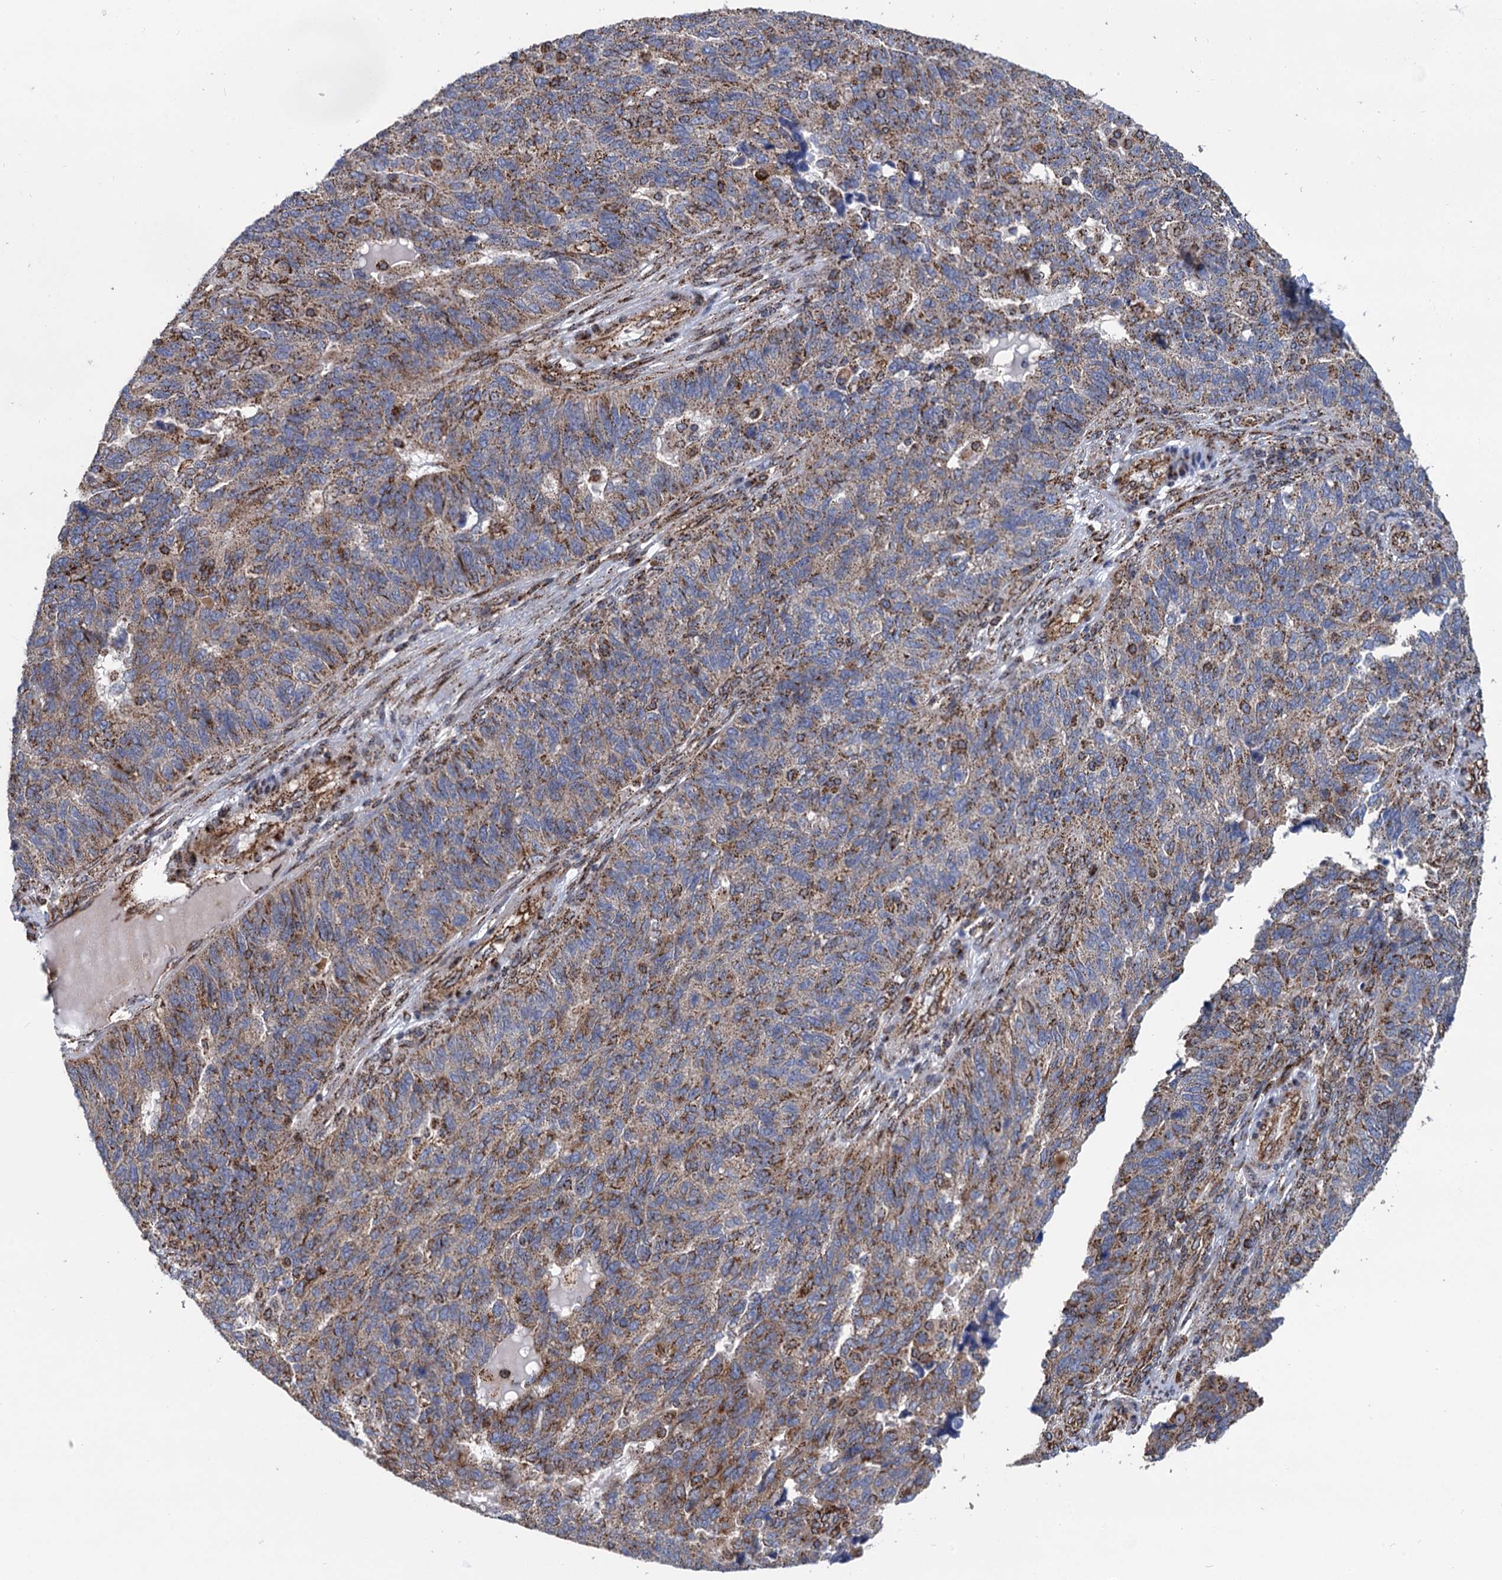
{"staining": {"intensity": "moderate", "quantity": ">75%", "location": "cytoplasmic/membranous"}, "tissue": "endometrial cancer", "cell_type": "Tumor cells", "image_type": "cancer", "snomed": [{"axis": "morphology", "description": "Adenocarcinoma, NOS"}, {"axis": "topography", "description": "Endometrium"}], "caption": "Moderate cytoplasmic/membranous protein staining is seen in about >75% of tumor cells in endometrial cancer (adenocarcinoma). The staining is performed using DAB (3,3'-diaminobenzidine) brown chromogen to label protein expression. The nuclei are counter-stained blue using hematoxylin.", "gene": "SUPT20H", "patient": {"sex": "female", "age": 66}}